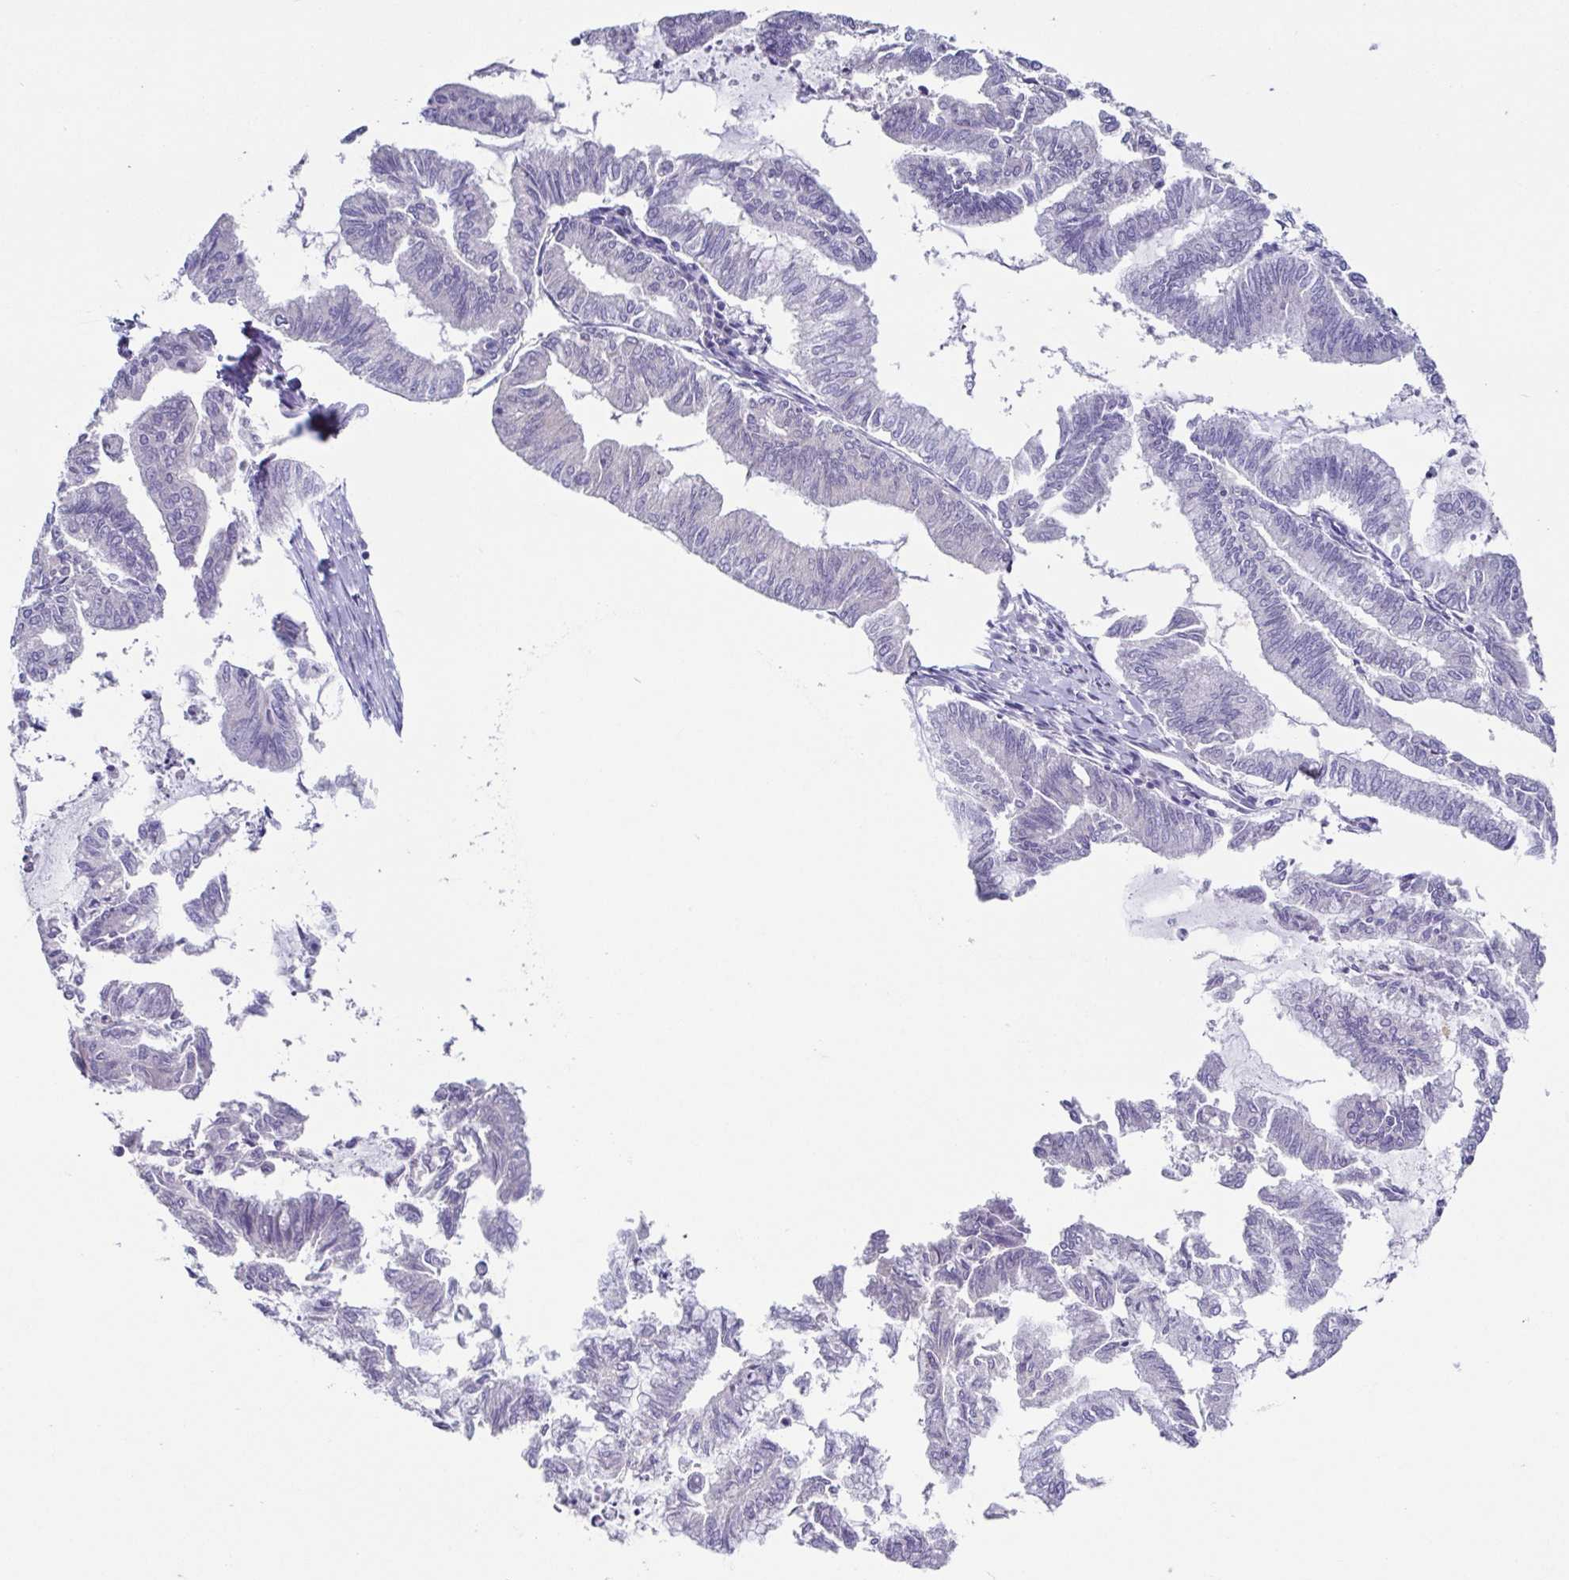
{"staining": {"intensity": "negative", "quantity": "none", "location": "none"}, "tissue": "endometrial cancer", "cell_type": "Tumor cells", "image_type": "cancer", "snomed": [{"axis": "morphology", "description": "Adenocarcinoma, NOS"}, {"axis": "topography", "description": "Endometrium"}], "caption": "DAB (3,3'-diaminobenzidine) immunohistochemical staining of human endometrial cancer shows no significant positivity in tumor cells.", "gene": "RDH11", "patient": {"sex": "female", "age": 79}}